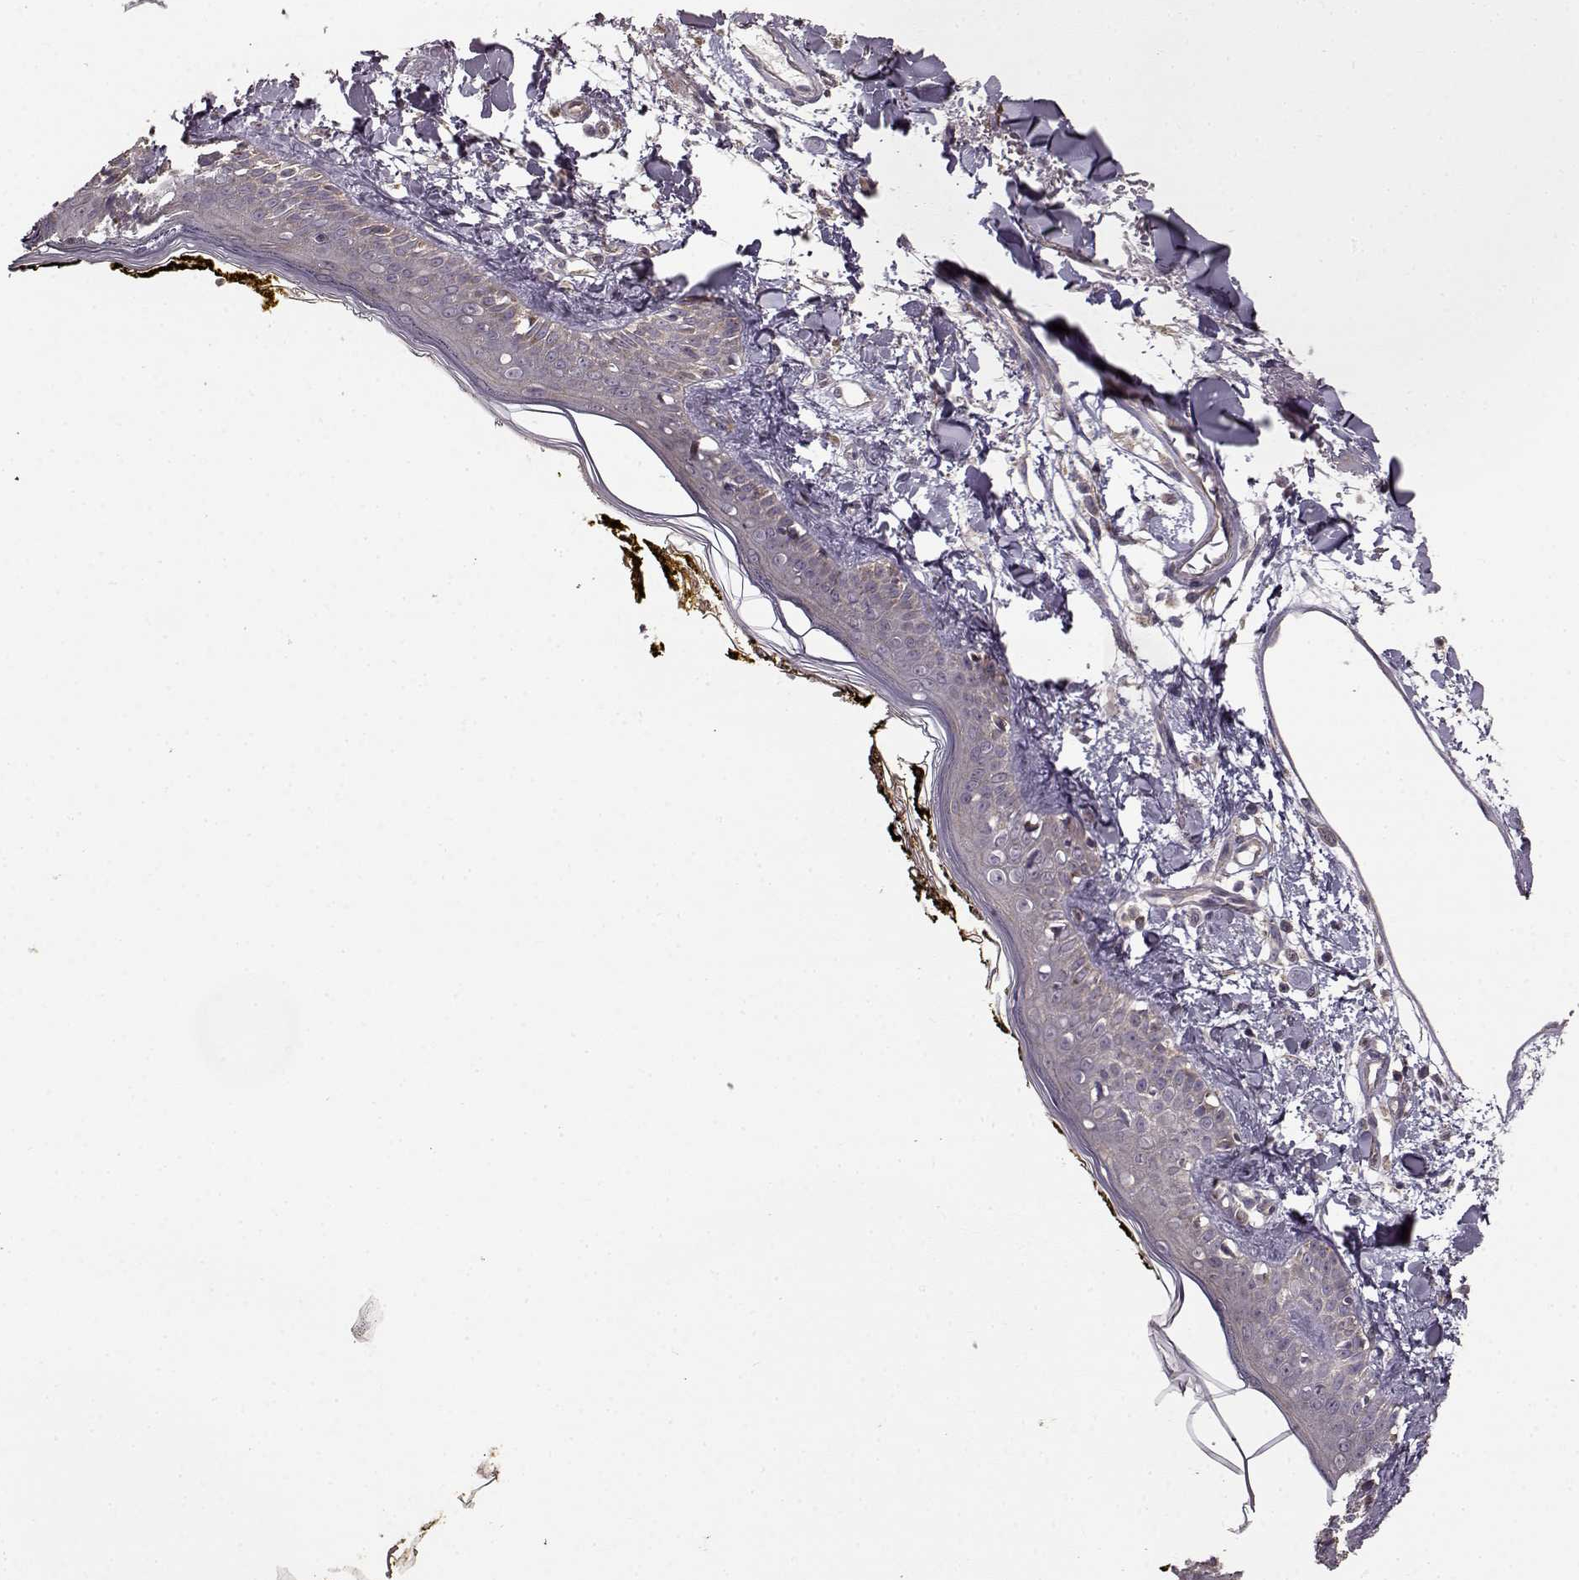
{"staining": {"intensity": "negative", "quantity": "none", "location": "none"}, "tissue": "skin", "cell_type": "Fibroblasts", "image_type": "normal", "snomed": [{"axis": "morphology", "description": "Normal tissue, NOS"}, {"axis": "topography", "description": "Skin"}], "caption": "Normal skin was stained to show a protein in brown. There is no significant staining in fibroblasts. (DAB IHC visualized using brightfield microscopy, high magnification).", "gene": "ERBB3", "patient": {"sex": "male", "age": 76}}